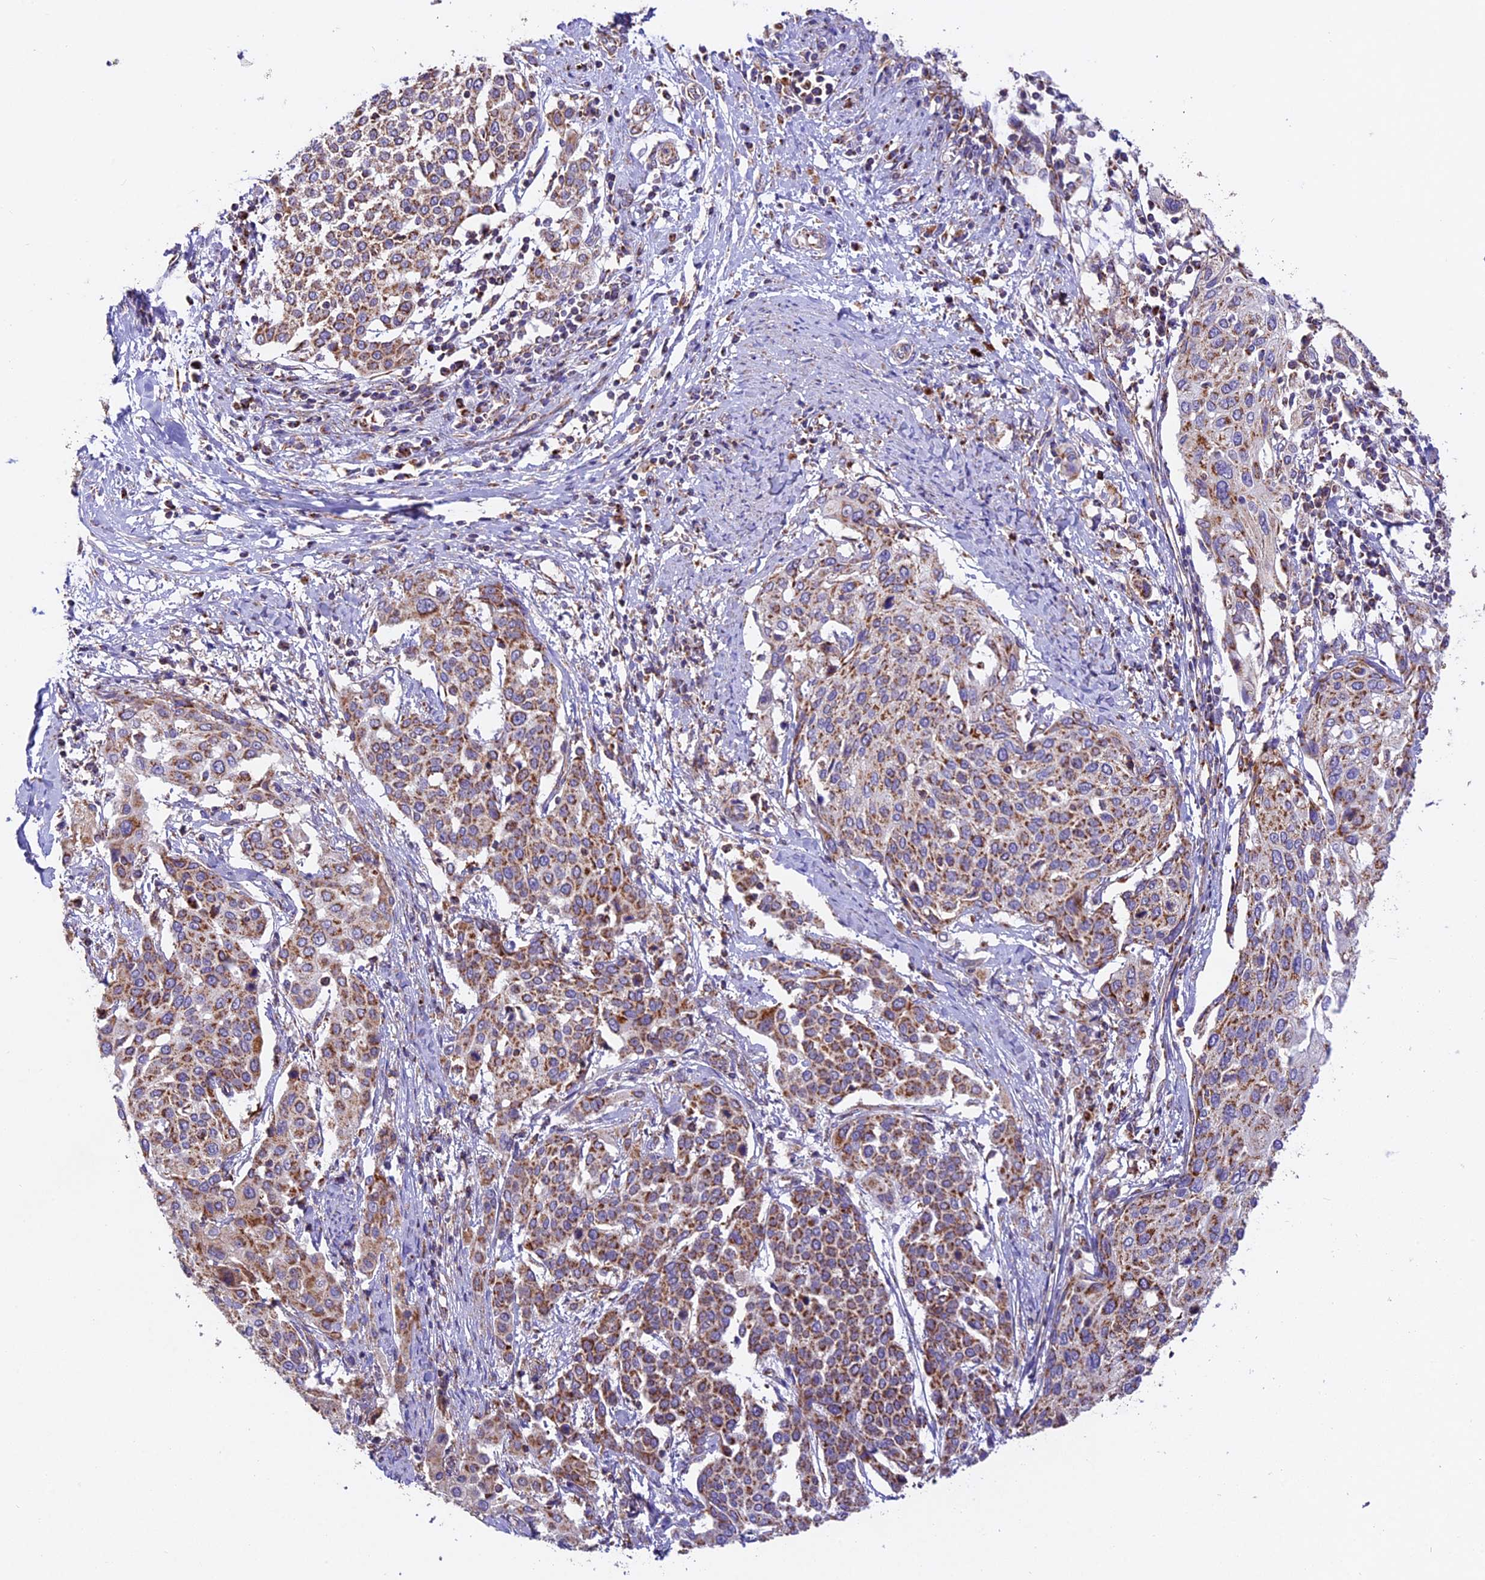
{"staining": {"intensity": "strong", "quantity": "25%-75%", "location": "cytoplasmic/membranous"}, "tissue": "cervical cancer", "cell_type": "Tumor cells", "image_type": "cancer", "snomed": [{"axis": "morphology", "description": "Squamous cell carcinoma, NOS"}, {"axis": "topography", "description": "Cervix"}], "caption": "Protein staining of squamous cell carcinoma (cervical) tissue displays strong cytoplasmic/membranous staining in about 25%-75% of tumor cells. The staining was performed using DAB, with brown indicating positive protein expression. Nuclei are stained blue with hematoxylin.", "gene": "NDUFA8", "patient": {"sex": "female", "age": 44}}